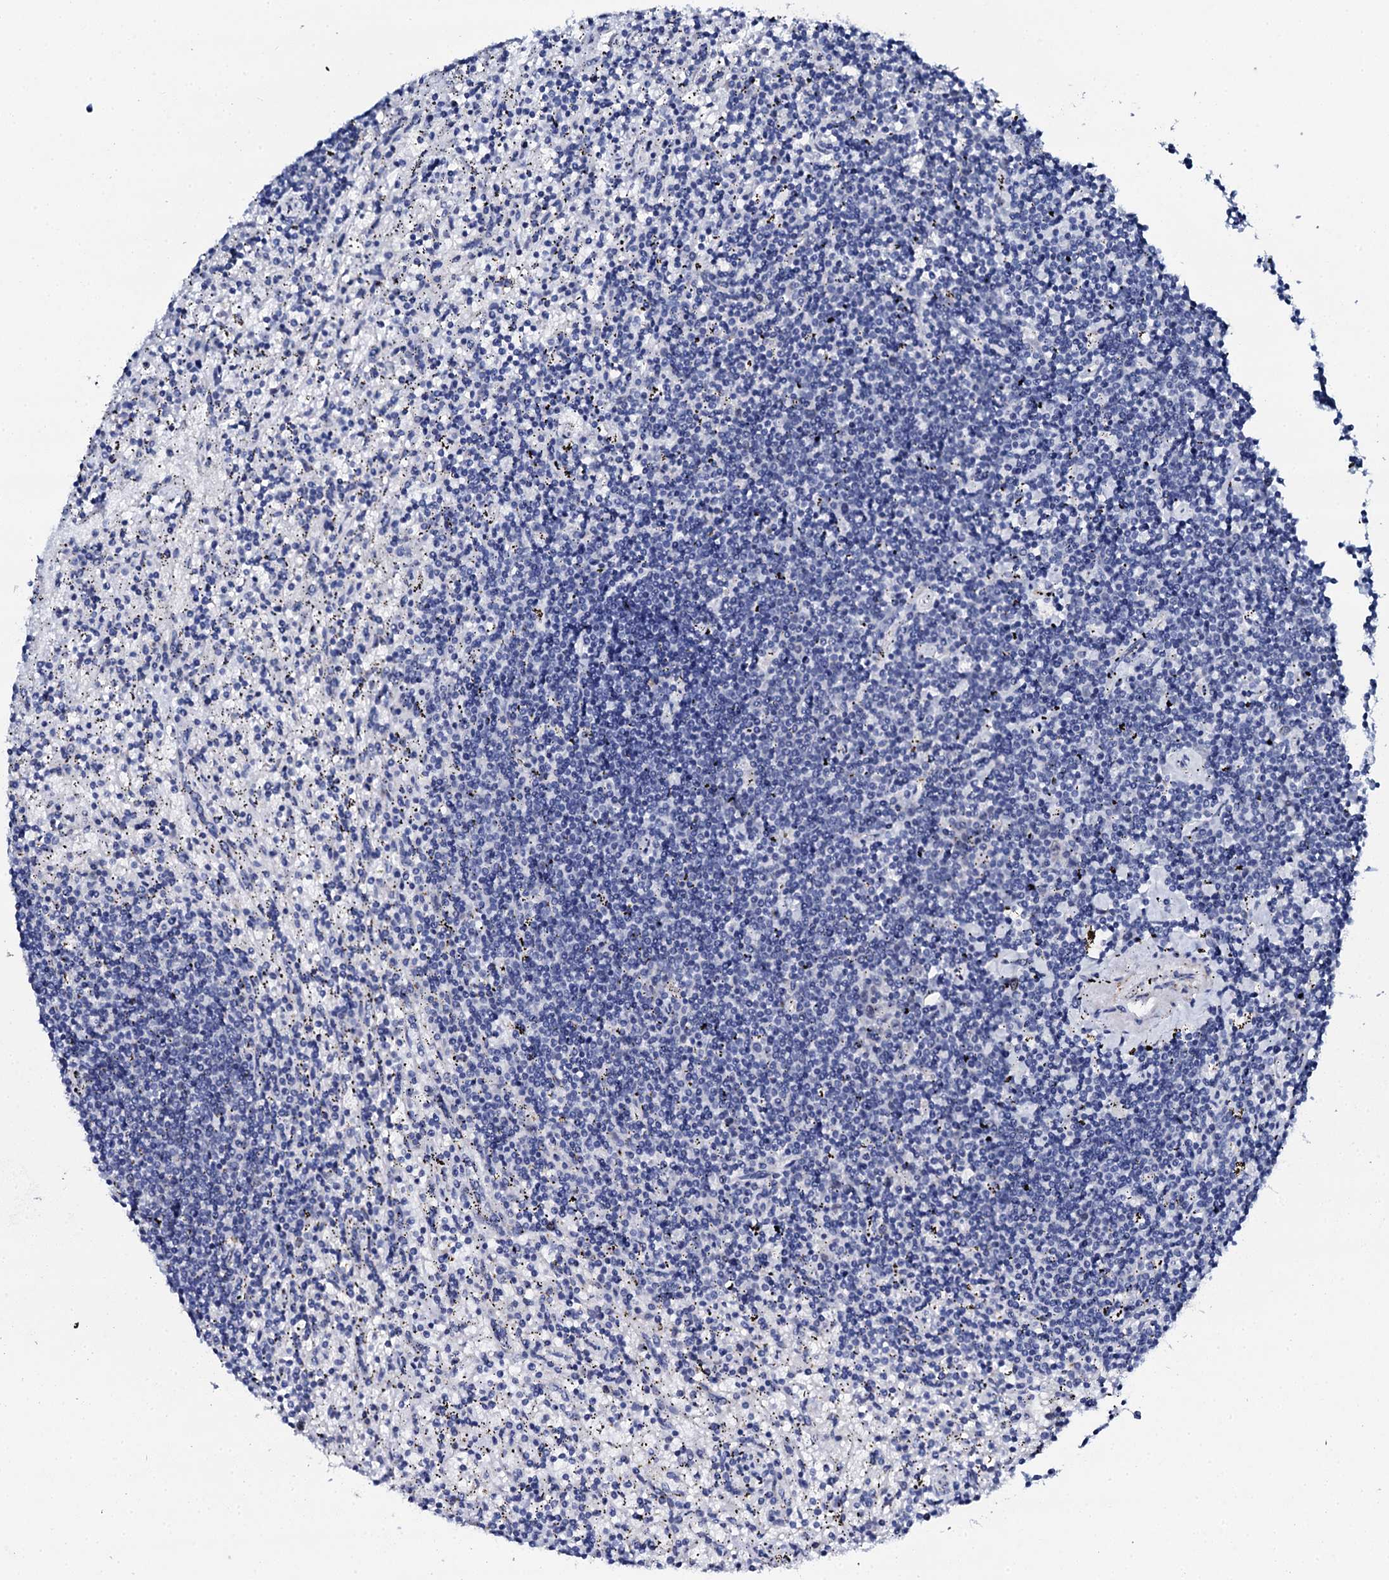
{"staining": {"intensity": "negative", "quantity": "none", "location": "none"}, "tissue": "lymphoma", "cell_type": "Tumor cells", "image_type": "cancer", "snomed": [{"axis": "morphology", "description": "Malignant lymphoma, non-Hodgkin's type, Low grade"}, {"axis": "topography", "description": "Spleen"}], "caption": "The immunohistochemistry image has no significant staining in tumor cells of lymphoma tissue.", "gene": "NUDT13", "patient": {"sex": "male", "age": 76}}